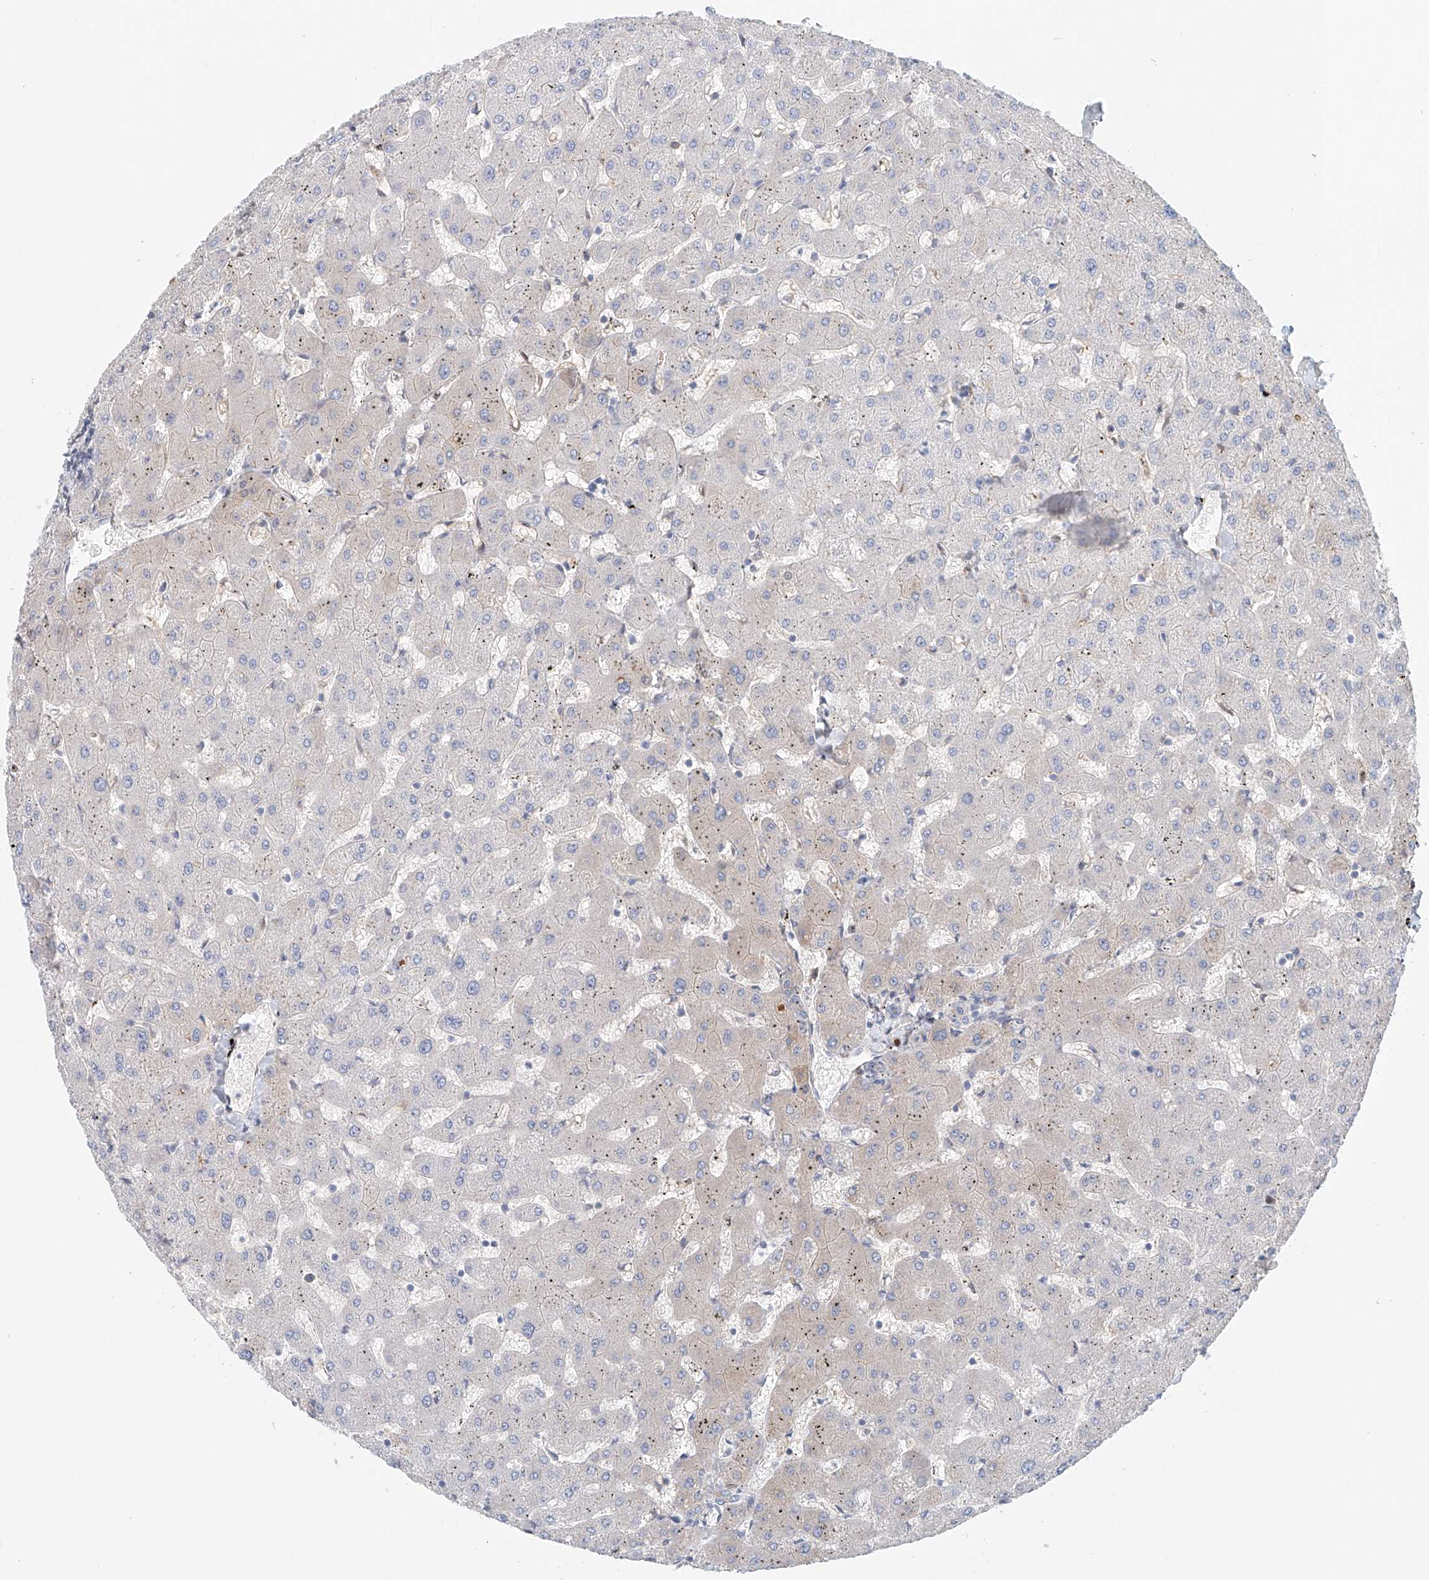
{"staining": {"intensity": "weak", "quantity": "<25%", "location": "cytoplasmic/membranous"}, "tissue": "liver", "cell_type": "Cholangiocytes", "image_type": "normal", "snomed": [{"axis": "morphology", "description": "Normal tissue, NOS"}, {"axis": "topography", "description": "Liver"}], "caption": "There is no significant positivity in cholangiocytes of liver.", "gene": "FRYL", "patient": {"sex": "female", "age": 63}}